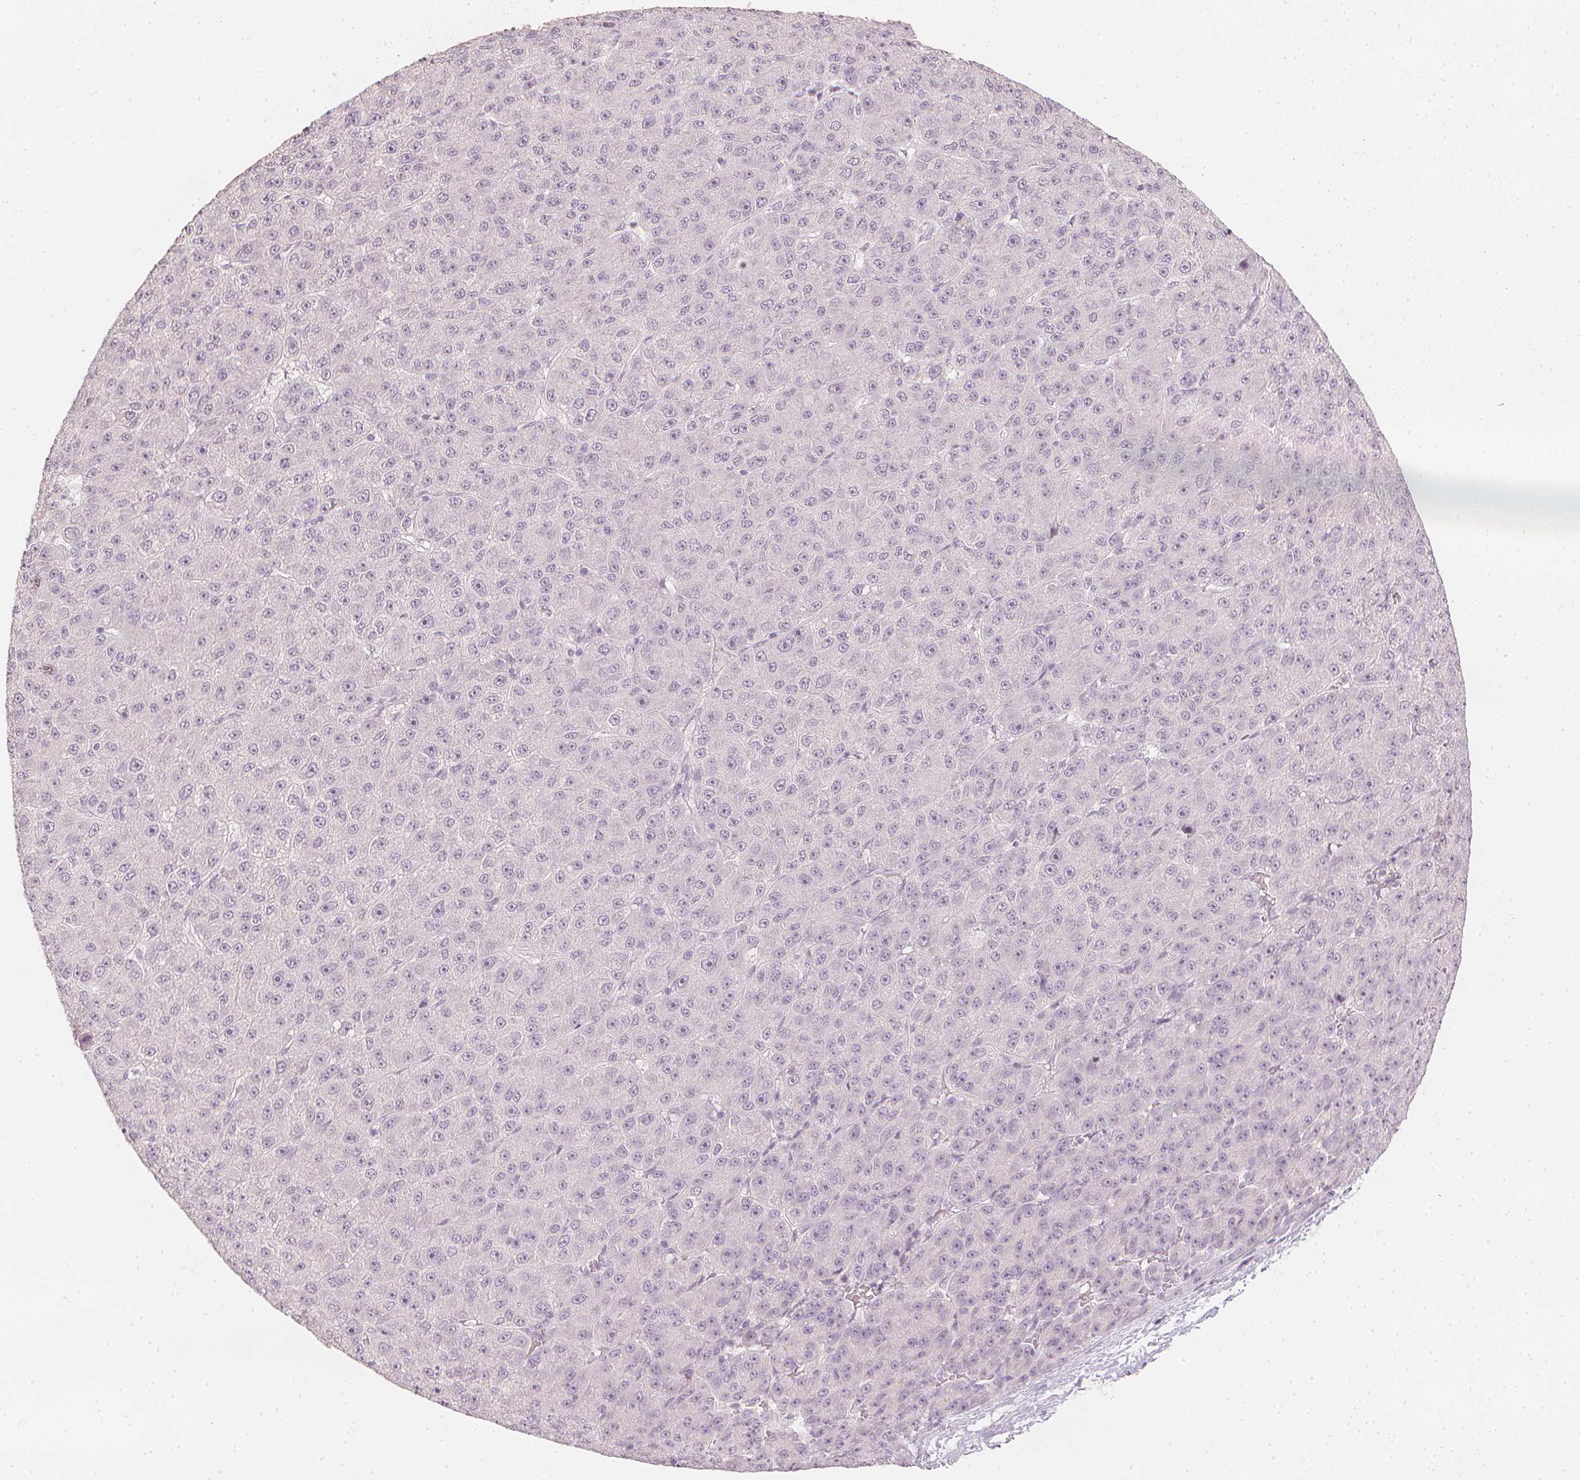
{"staining": {"intensity": "negative", "quantity": "none", "location": "none"}, "tissue": "liver cancer", "cell_type": "Tumor cells", "image_type": "cancer", "snomed": [{"axis": "morphology", "description": "Carcinoma, Hepatocellular, NOS"}, {"axis": "topography", "description": "Liver"}], "caption": "Immunohistochemistry histopathology image of hepatocellular carcinoma (liver) stained for a protein (brown), which reveals no staining in tumor cells.", "gene": "CALB1", "patient": {"sex": "male", "age": 67}}